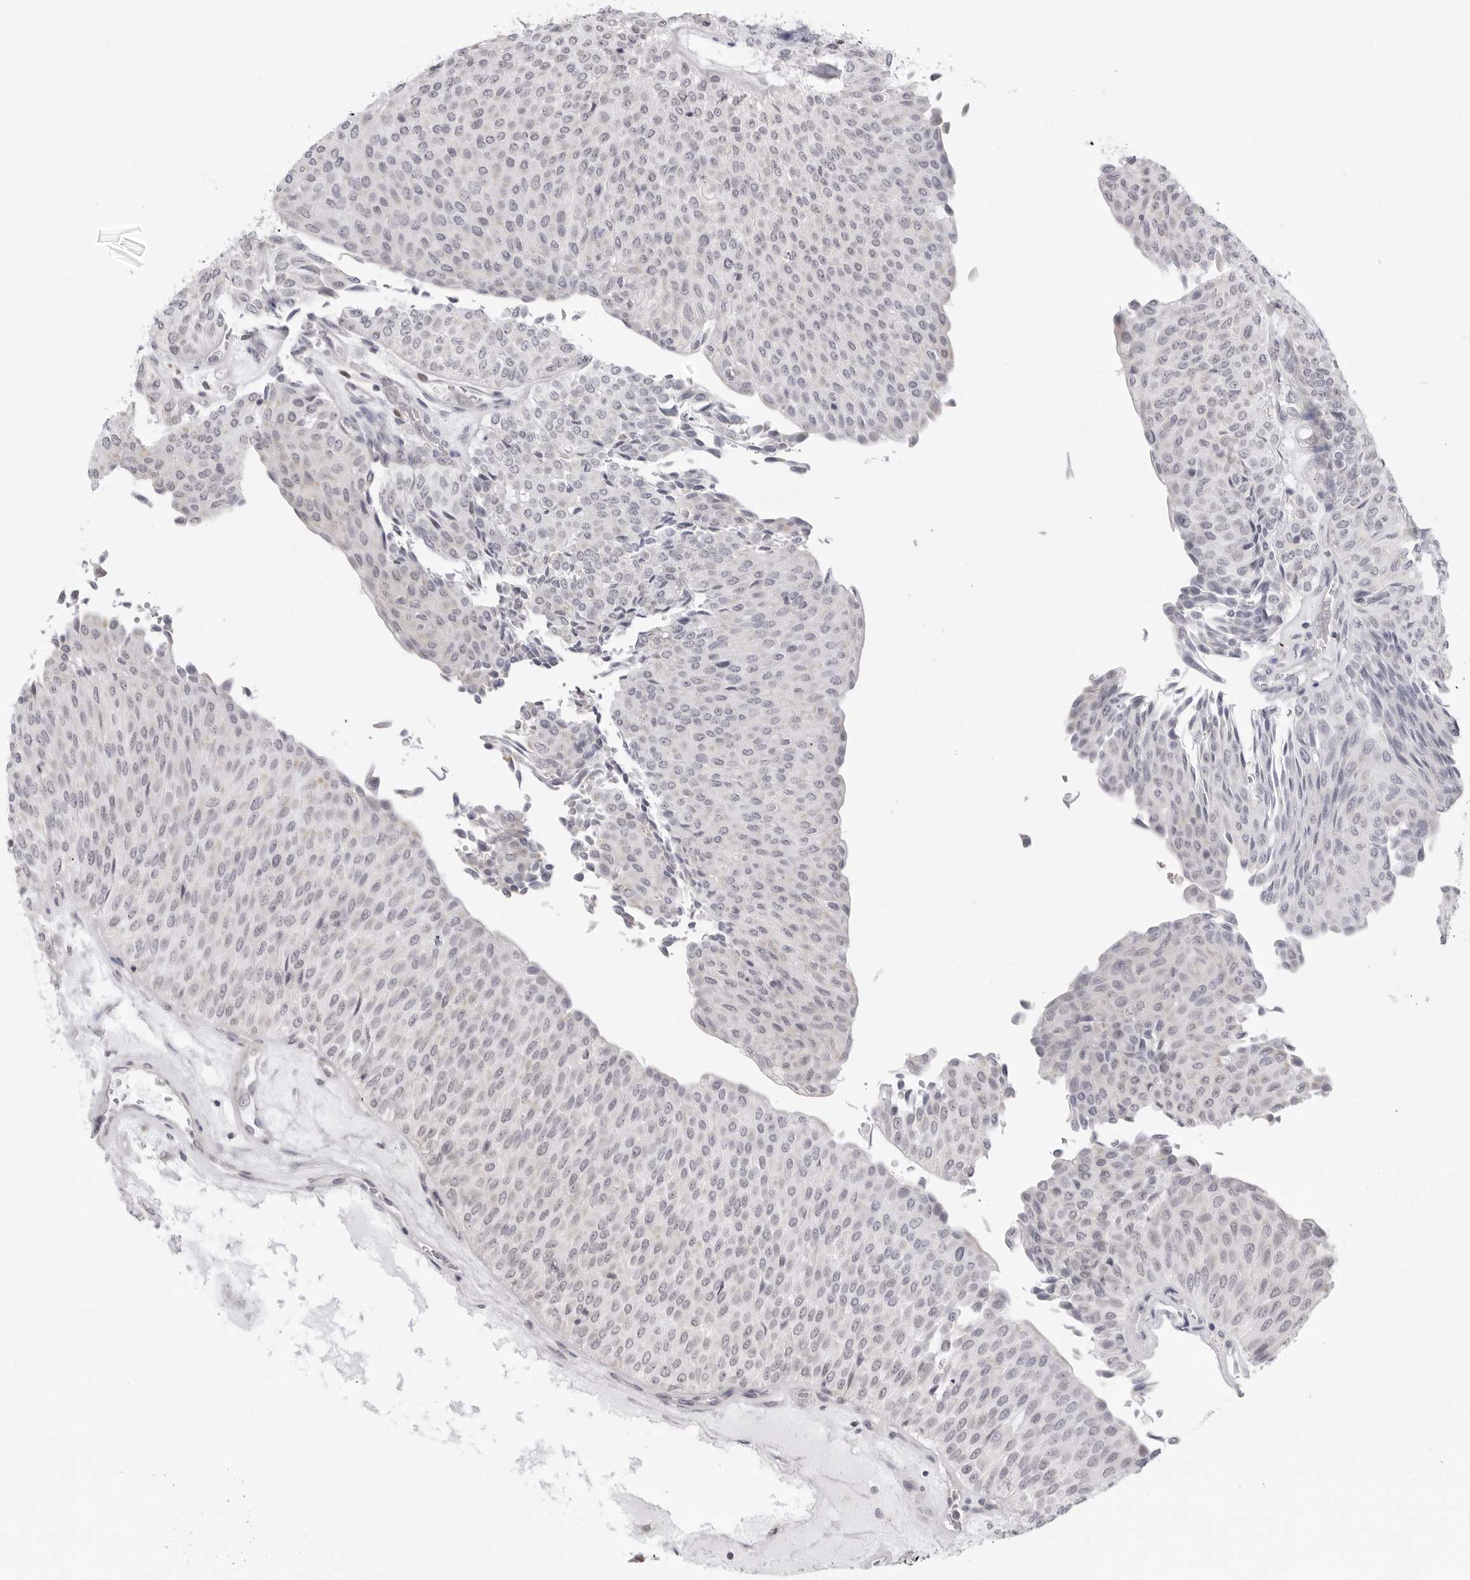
{"staining": {"intensity": "negative", "quantity": "none", "location": "none"}, "tissue": "urothelial cancer", "cell_type": "Tumor cells", "image_type": "cancer", "snomed": [{"axis": "morphology", "description": "Urothelial carcinoma, Low grade"}, {"axis": "topography", "description": "Urinary bladder"}], "caption": "Human urothelial cancer stained for a protein using IHC shows no positivity in tumor cells.", "gene": "FDPS", "patient": {"sex": "male", "age": 78}}